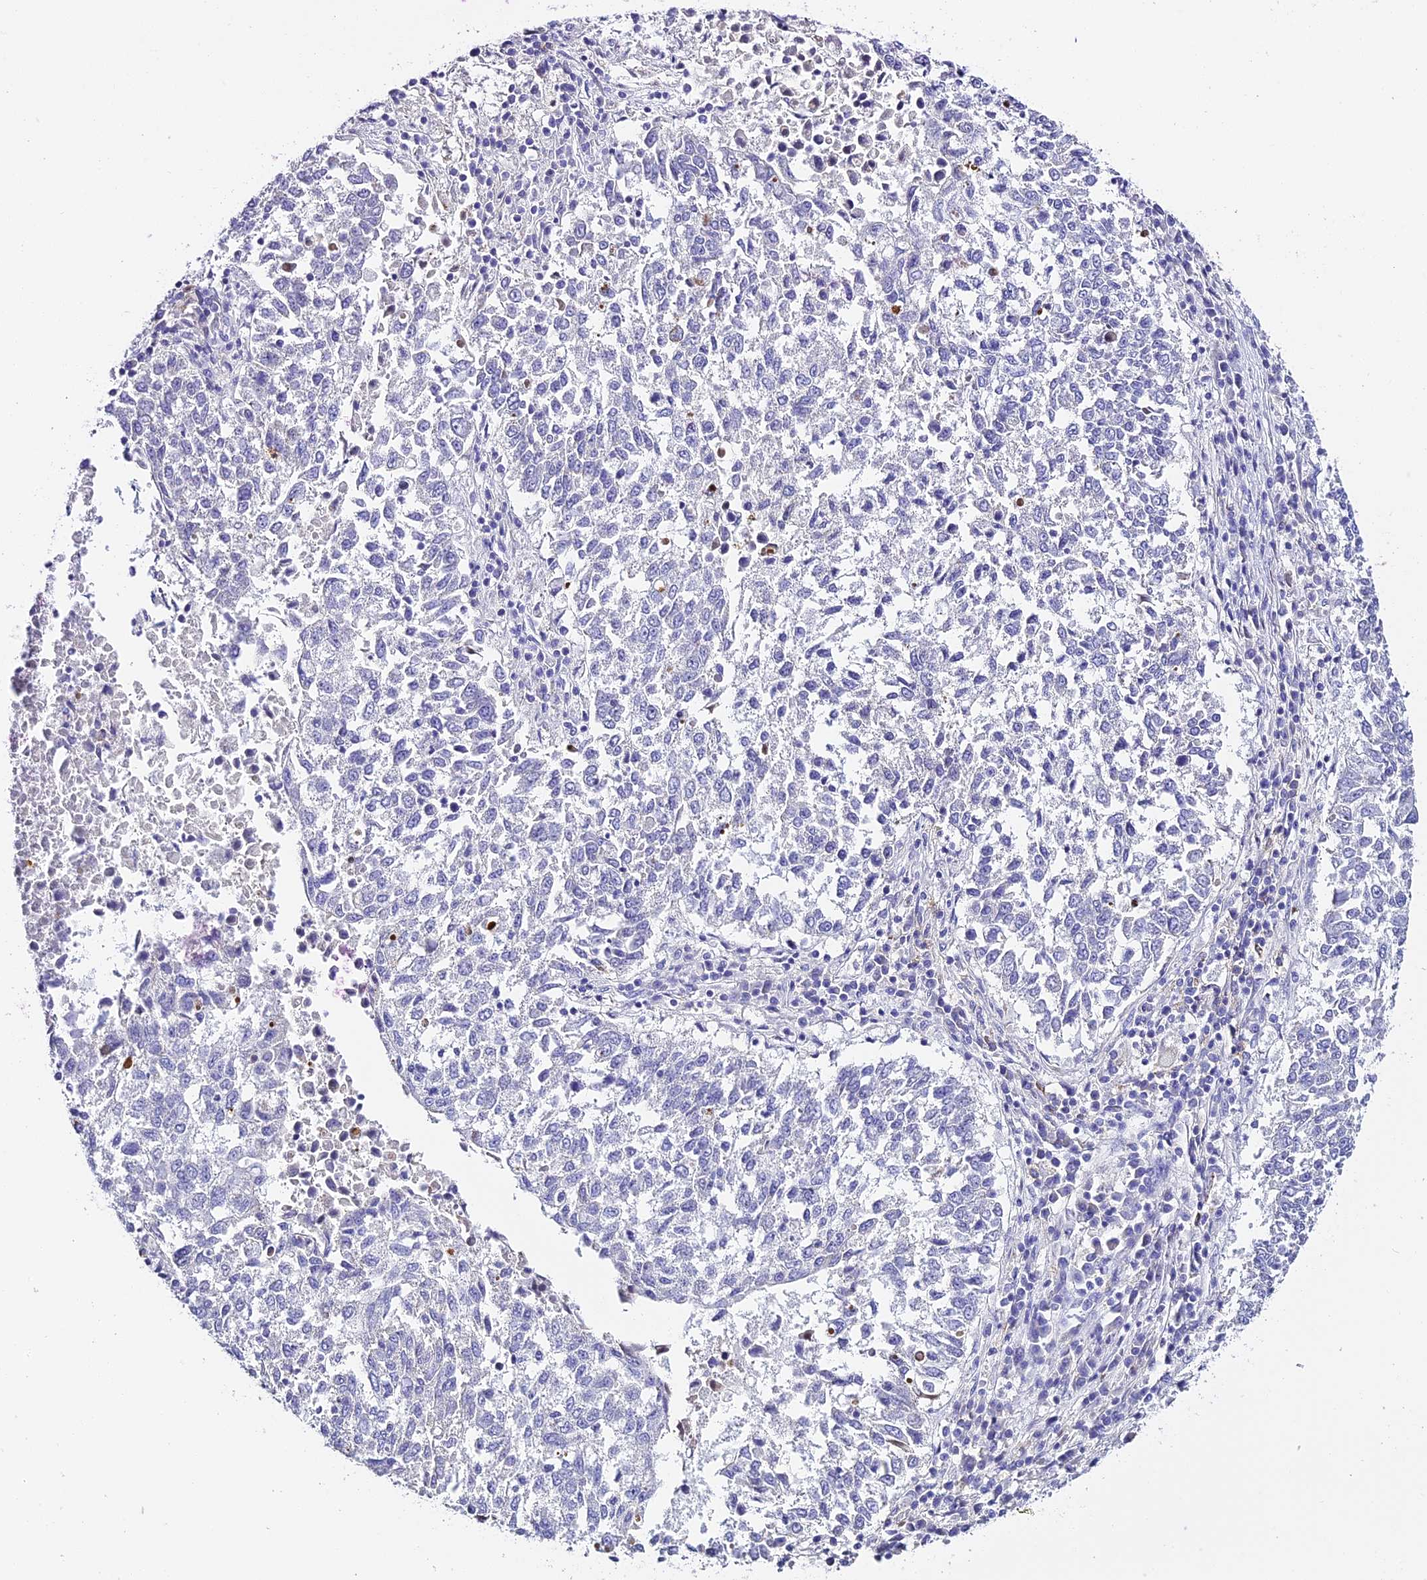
{"staining": {"intensity": "negative", "quantity": "none", "location": "none"}, "tissue": "lung cancer", "cell_type": "Tumor cells", "image_type": "cancer", "snomed": [{"axis": "morphology", "description": "Squamous cell carcinoma, NOS"}, {"axis": "topography", "description": "Lung"}], "caption": "Image shows no protein staining in tumor cells of lung cancer (squamous cell carcinoma) tissue.", "gene": "C12orf29", "patient": {"sex": "male", "age": 73}}